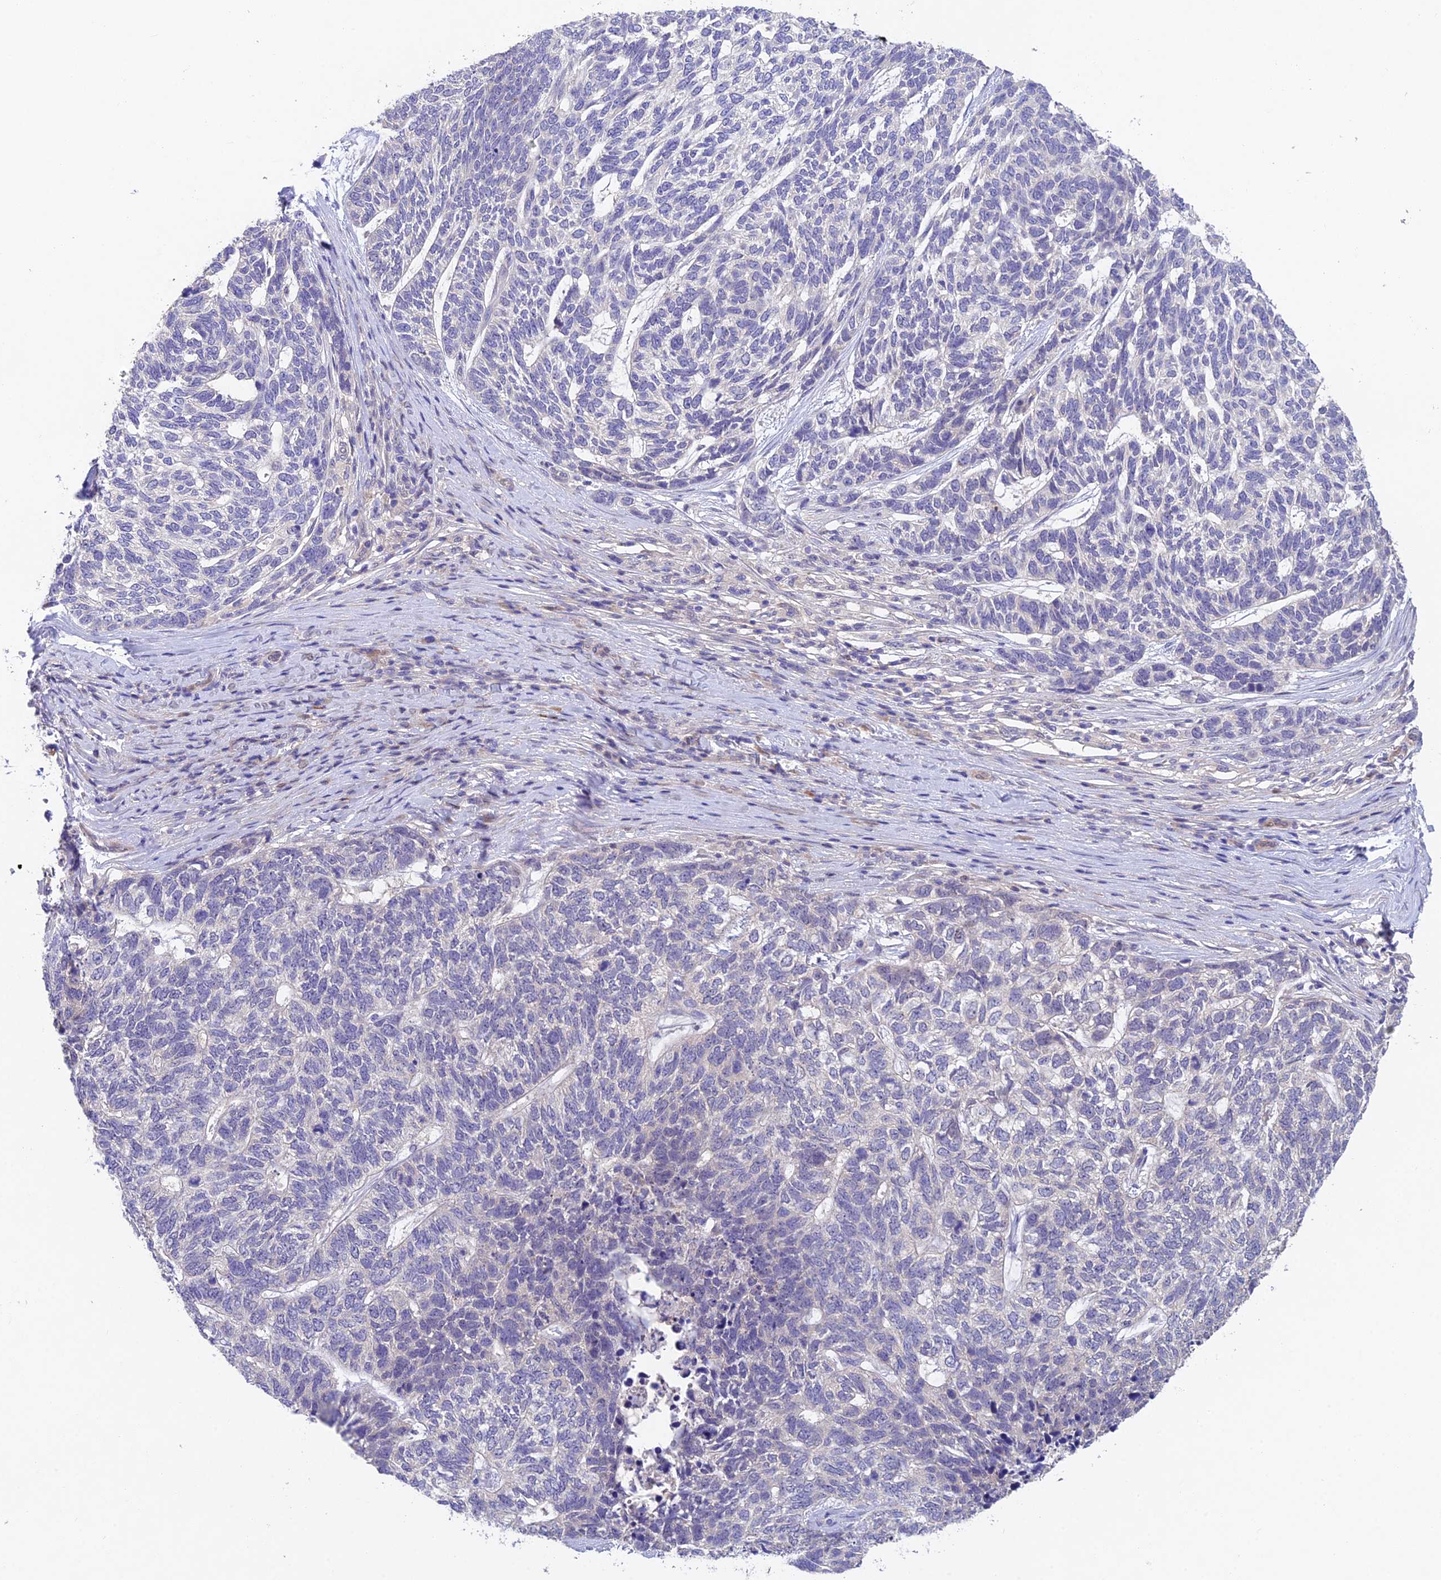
{"staining": {"intensity": "negative", "quantity": "none", "location": "none"}, "tissue": "skin cancer", "cell_type": "Tumor cells", "image_type": "cancer", "snomed": [{"axis": "morphology", "description": "Basal cell carcinoma"}, {"axis": "topography", "description": "Skin"}], "caption": "Immunohistochemistry of skin cancer (basal cell carcinoma) exhibits no expression in tumor cells.", "gene": "NSMCE1", "patient": {"sex": "female", "age": 65}}